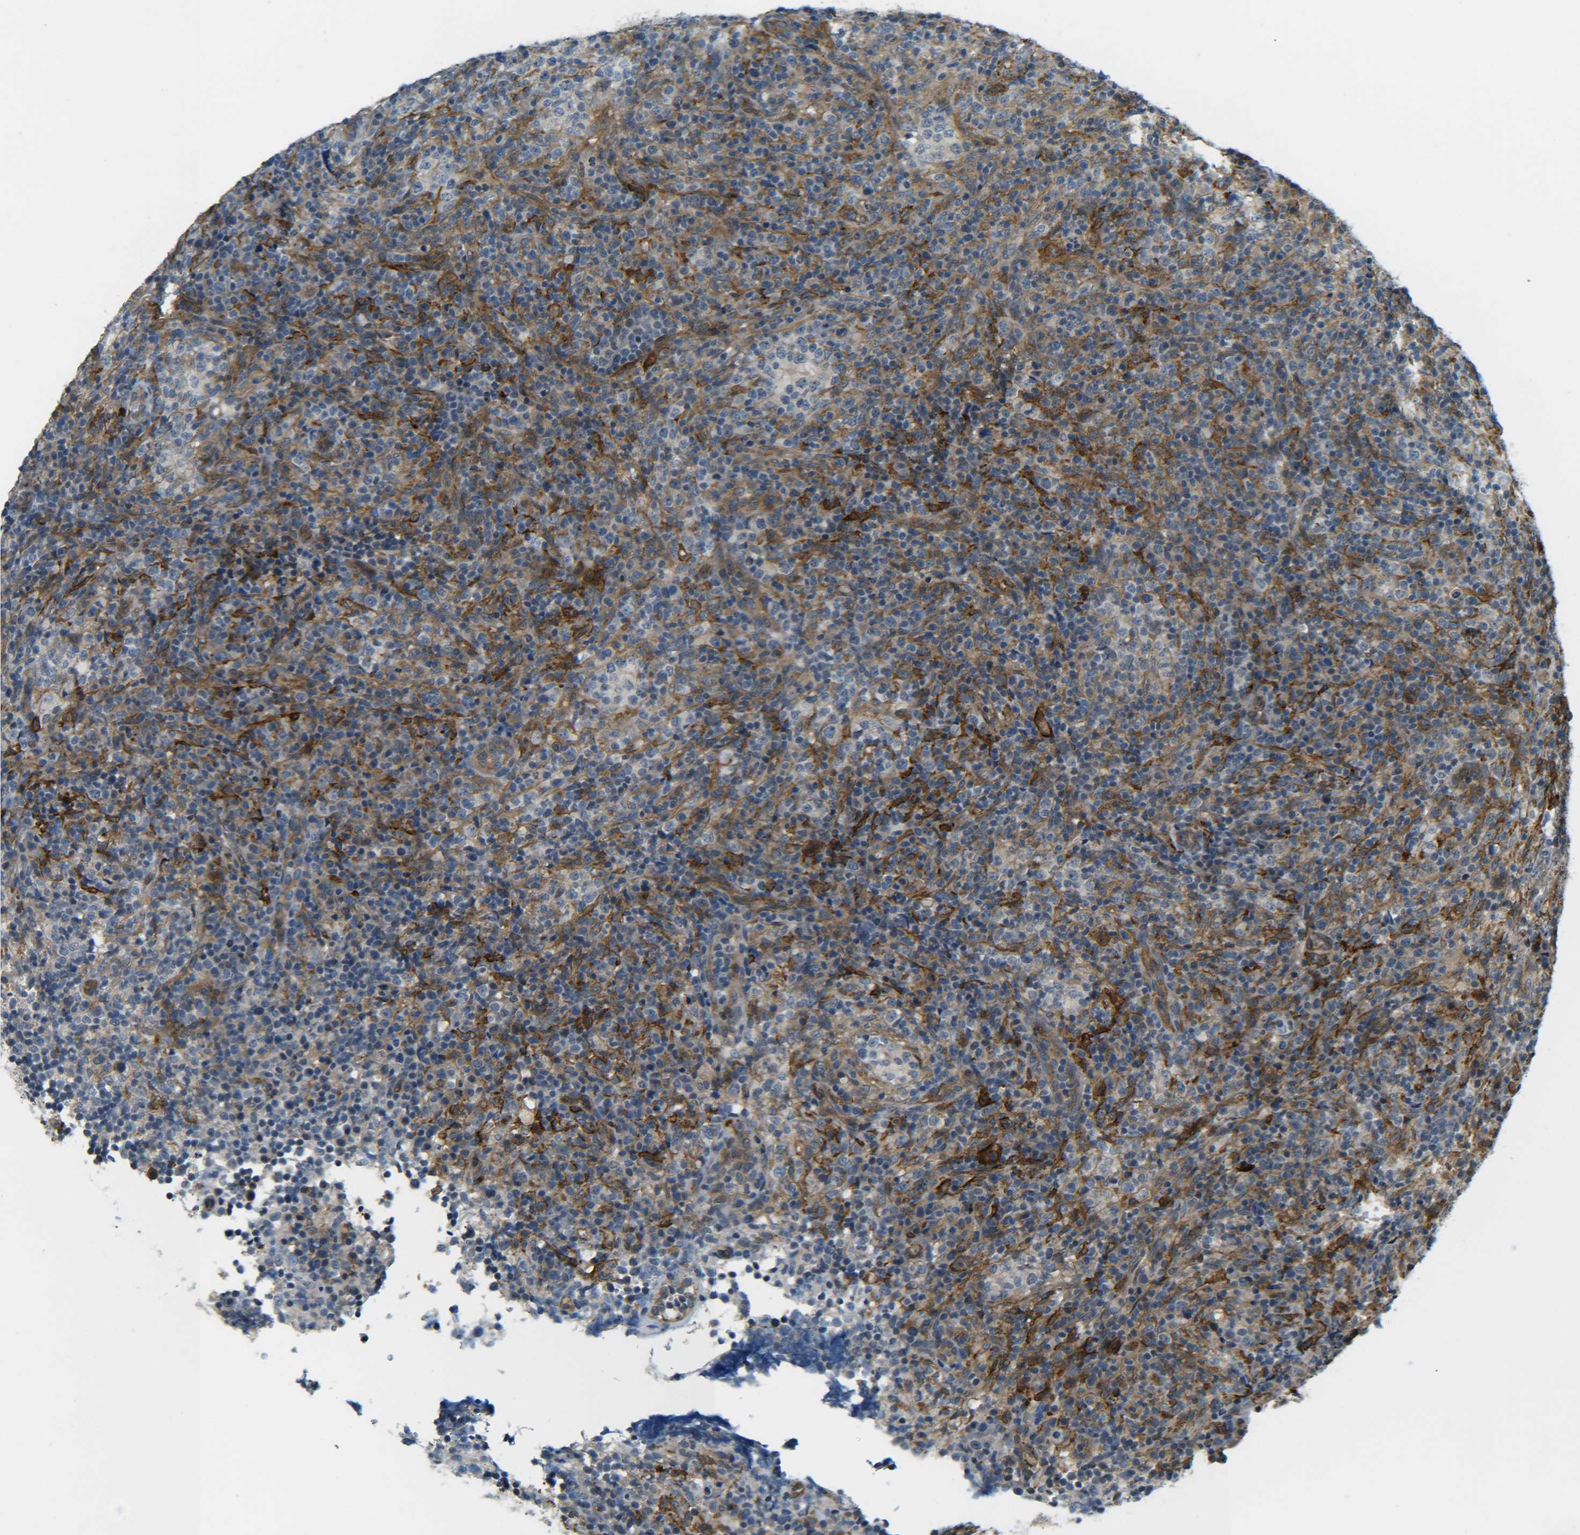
{"staining": {"intensity": "moderate", "quantity": "<25%", "location": "cytoplasmic/membranous"}, "tissue": "lymphoma", "cell_type": "Tumor cells", "image_type": "cancer", "snomed": [{"axis": "morphology", "description": "Malignant lymphoma, non-Hodgkin's type, High grade"}, {"axis": "topography", "description": "Lymph node"}], "caption": "Immunohistochemical staining of human lymphoma exhibits moderate cytoplasmic/membranous protein expression in about <25% of tumor cells. The protein is stained brown, and the nuclei are stained in blue (DAB IHC with brightfield microscopy, high magnification).", "gene": "DAB2", "patient": {"sex": "female", "age": 76}}